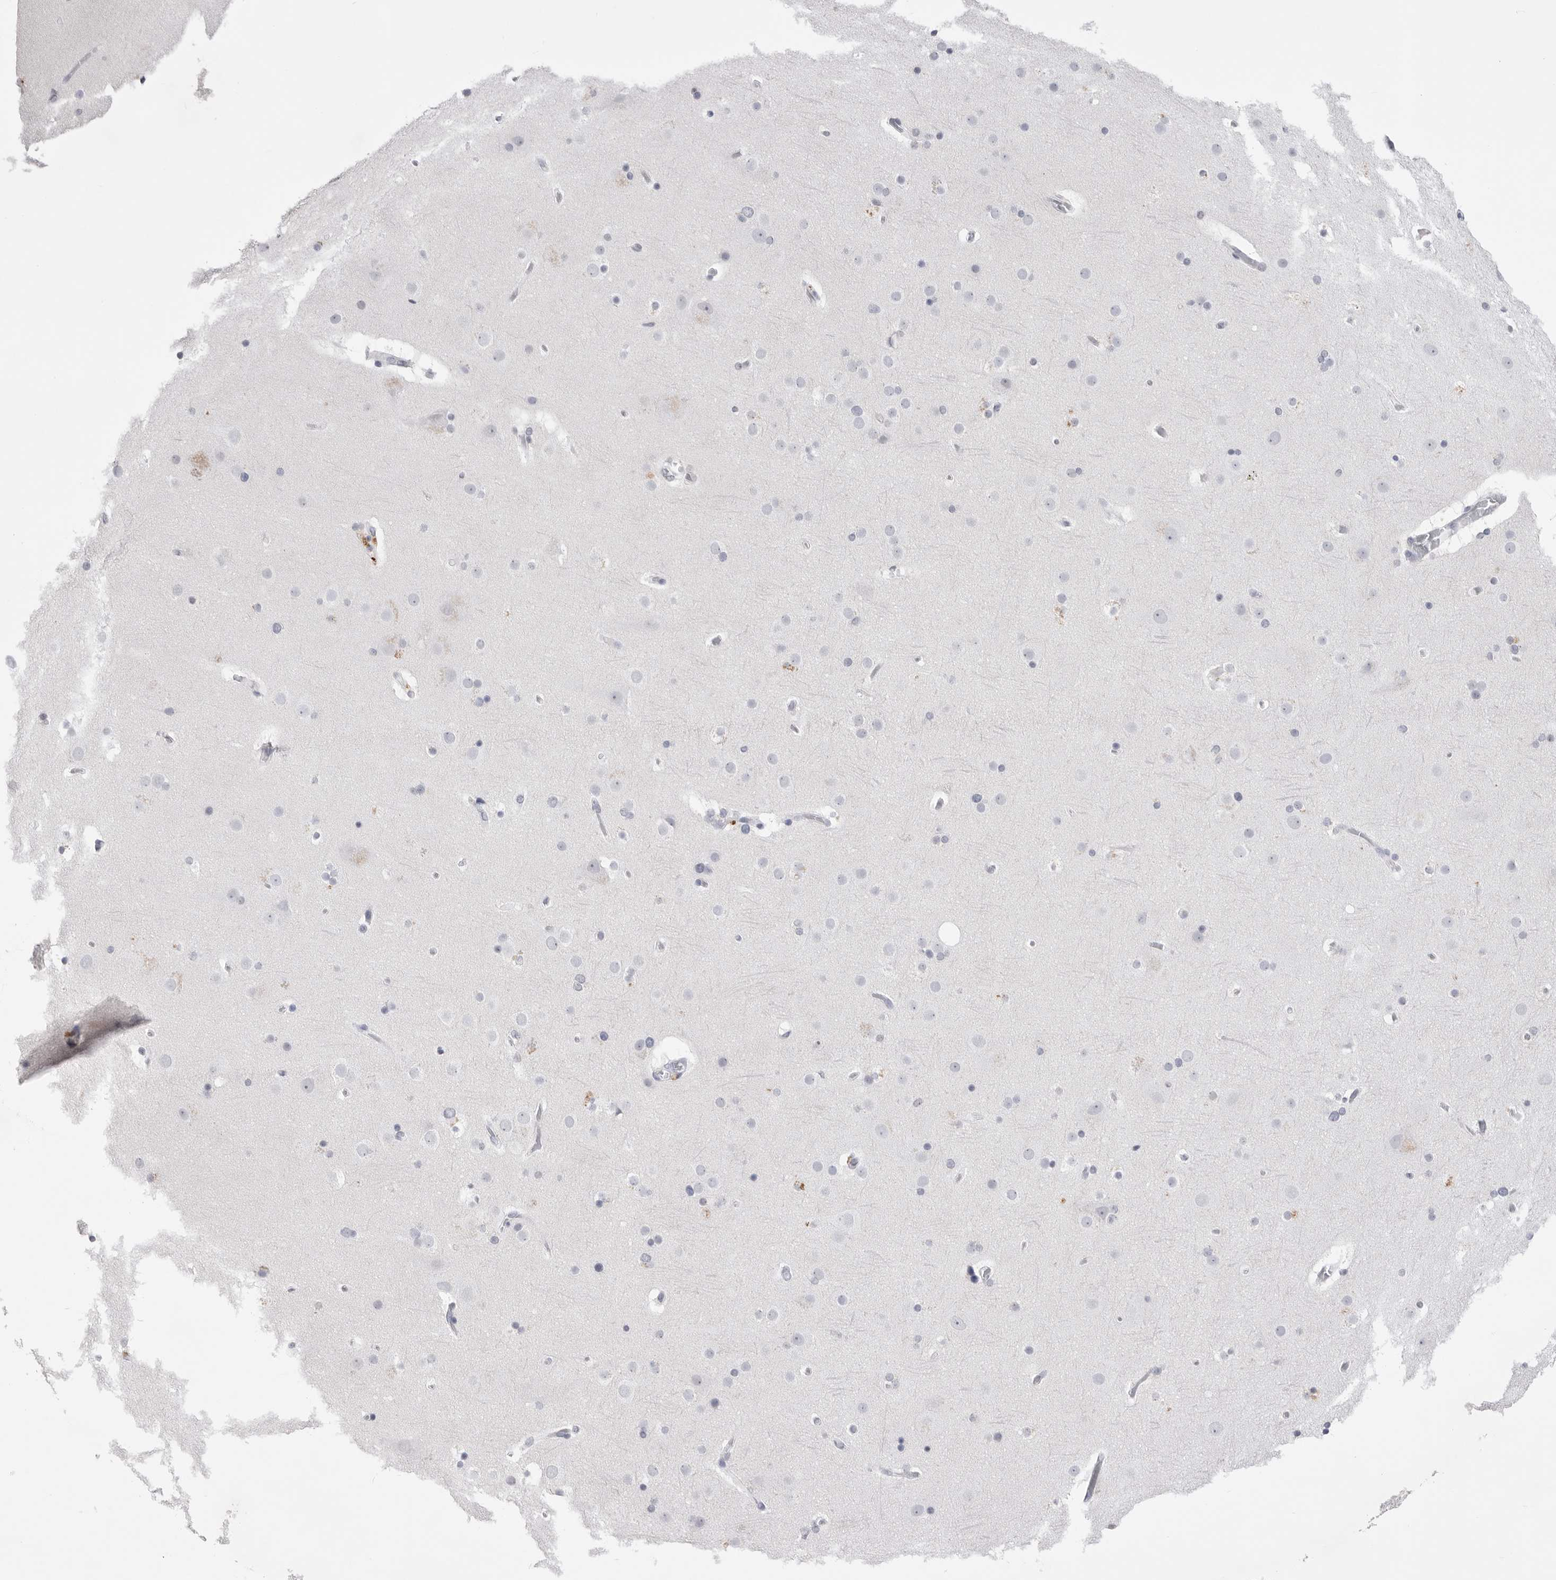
{"staining": {"intensity": "negative", "quantity": "none", "location": "none"}, "tissue": "cerebral cortex", "cell_type": "Endothelial cells", "image_type": "normal", "snomed": [{"axis": "morphology", "description": "Normal tissue, NOS"}, {"axis": "topography", "description": "Cerebral cortex"}], "caption": "DAB (3,3'-diaminobenzidine) immunohistochemical staining of unremarkable human cerebral cortex shows no significant expression in endothelial cells. Nuclei are stained in blue.", "gene": "ZBTB7B", "patient": {"sex": "male", "age": 57}}